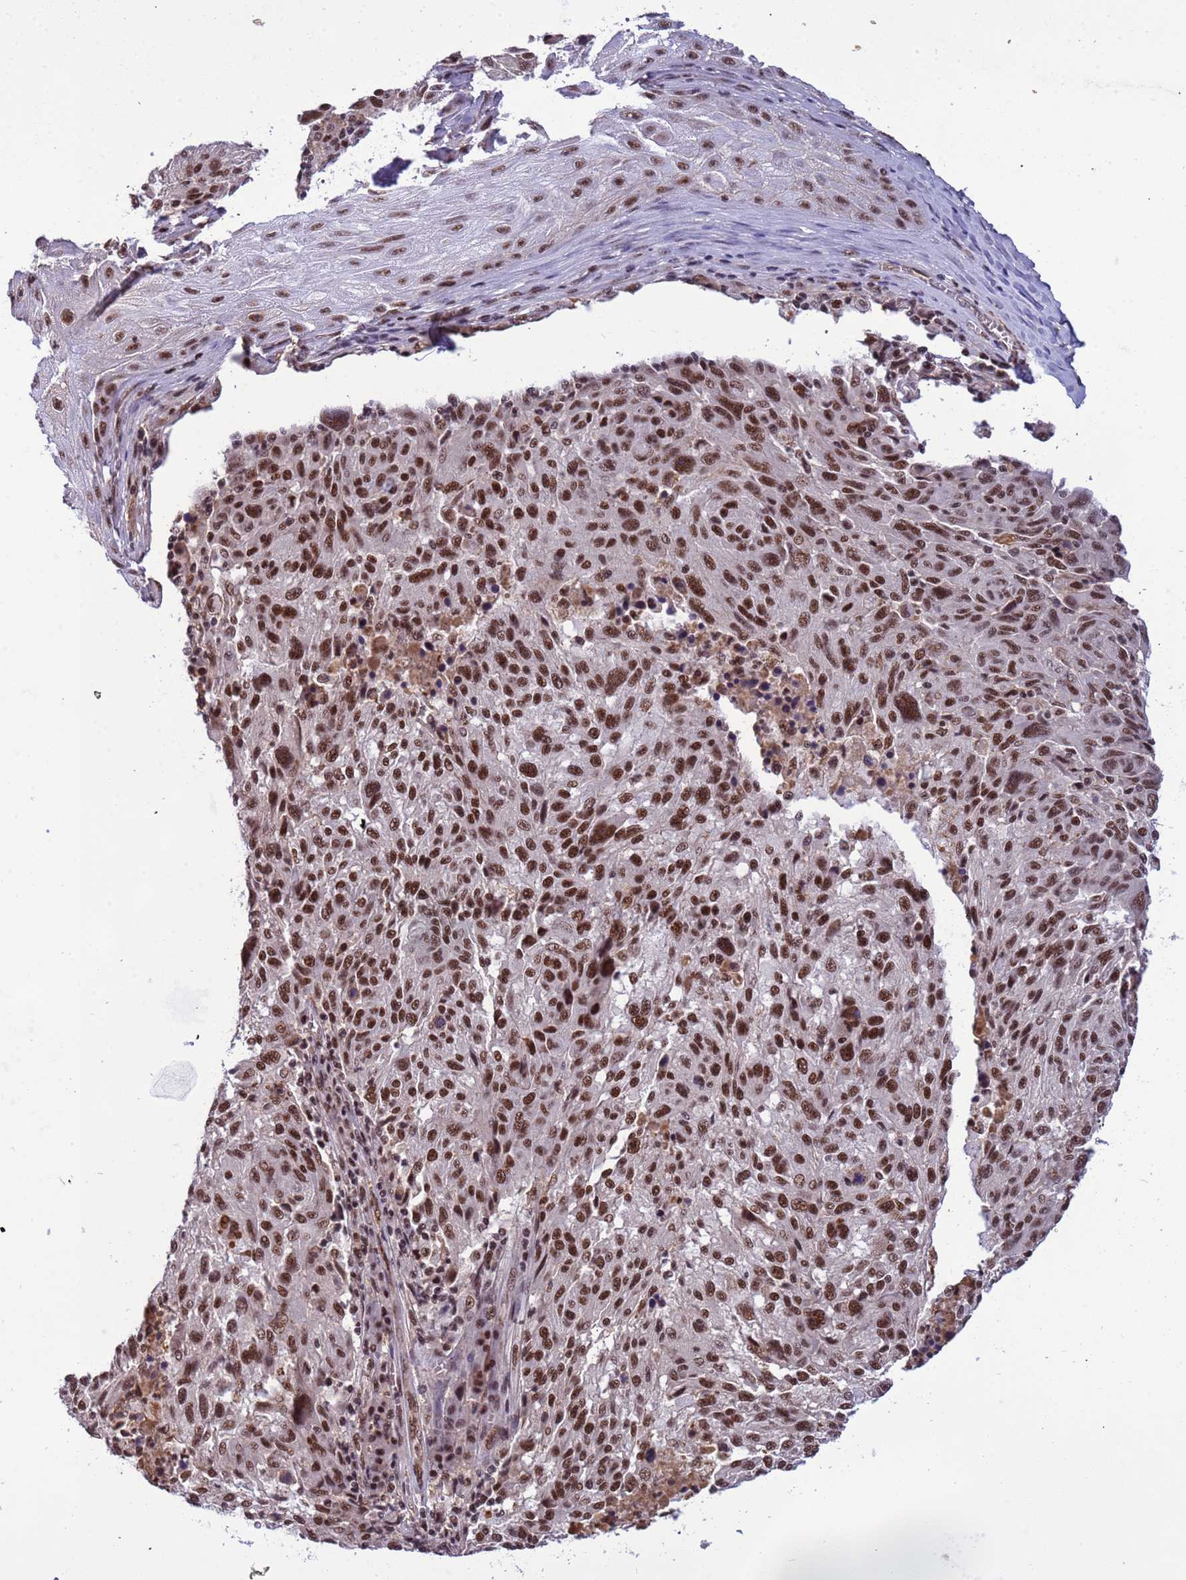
{"staining": {"intensity": "strong", "quantity": ">75%", "location": "nuclear"}, "tissue": "melanoma", "cell_type": "Tumor cells", "image_type": "cancer", "snomed": [{"axis": "morphology", "description": "Malignant melanoma, NOS"}, {"axis": "topography", "description": "Skin"}], "caption": "High-power microscopy captured an IHC micrograph of malignant melanoma, revealing strong nuclear expression in approximately >75% of tumor cells.", "gene": "SRRT", "patient": {"sex": "male", "age": 53}}